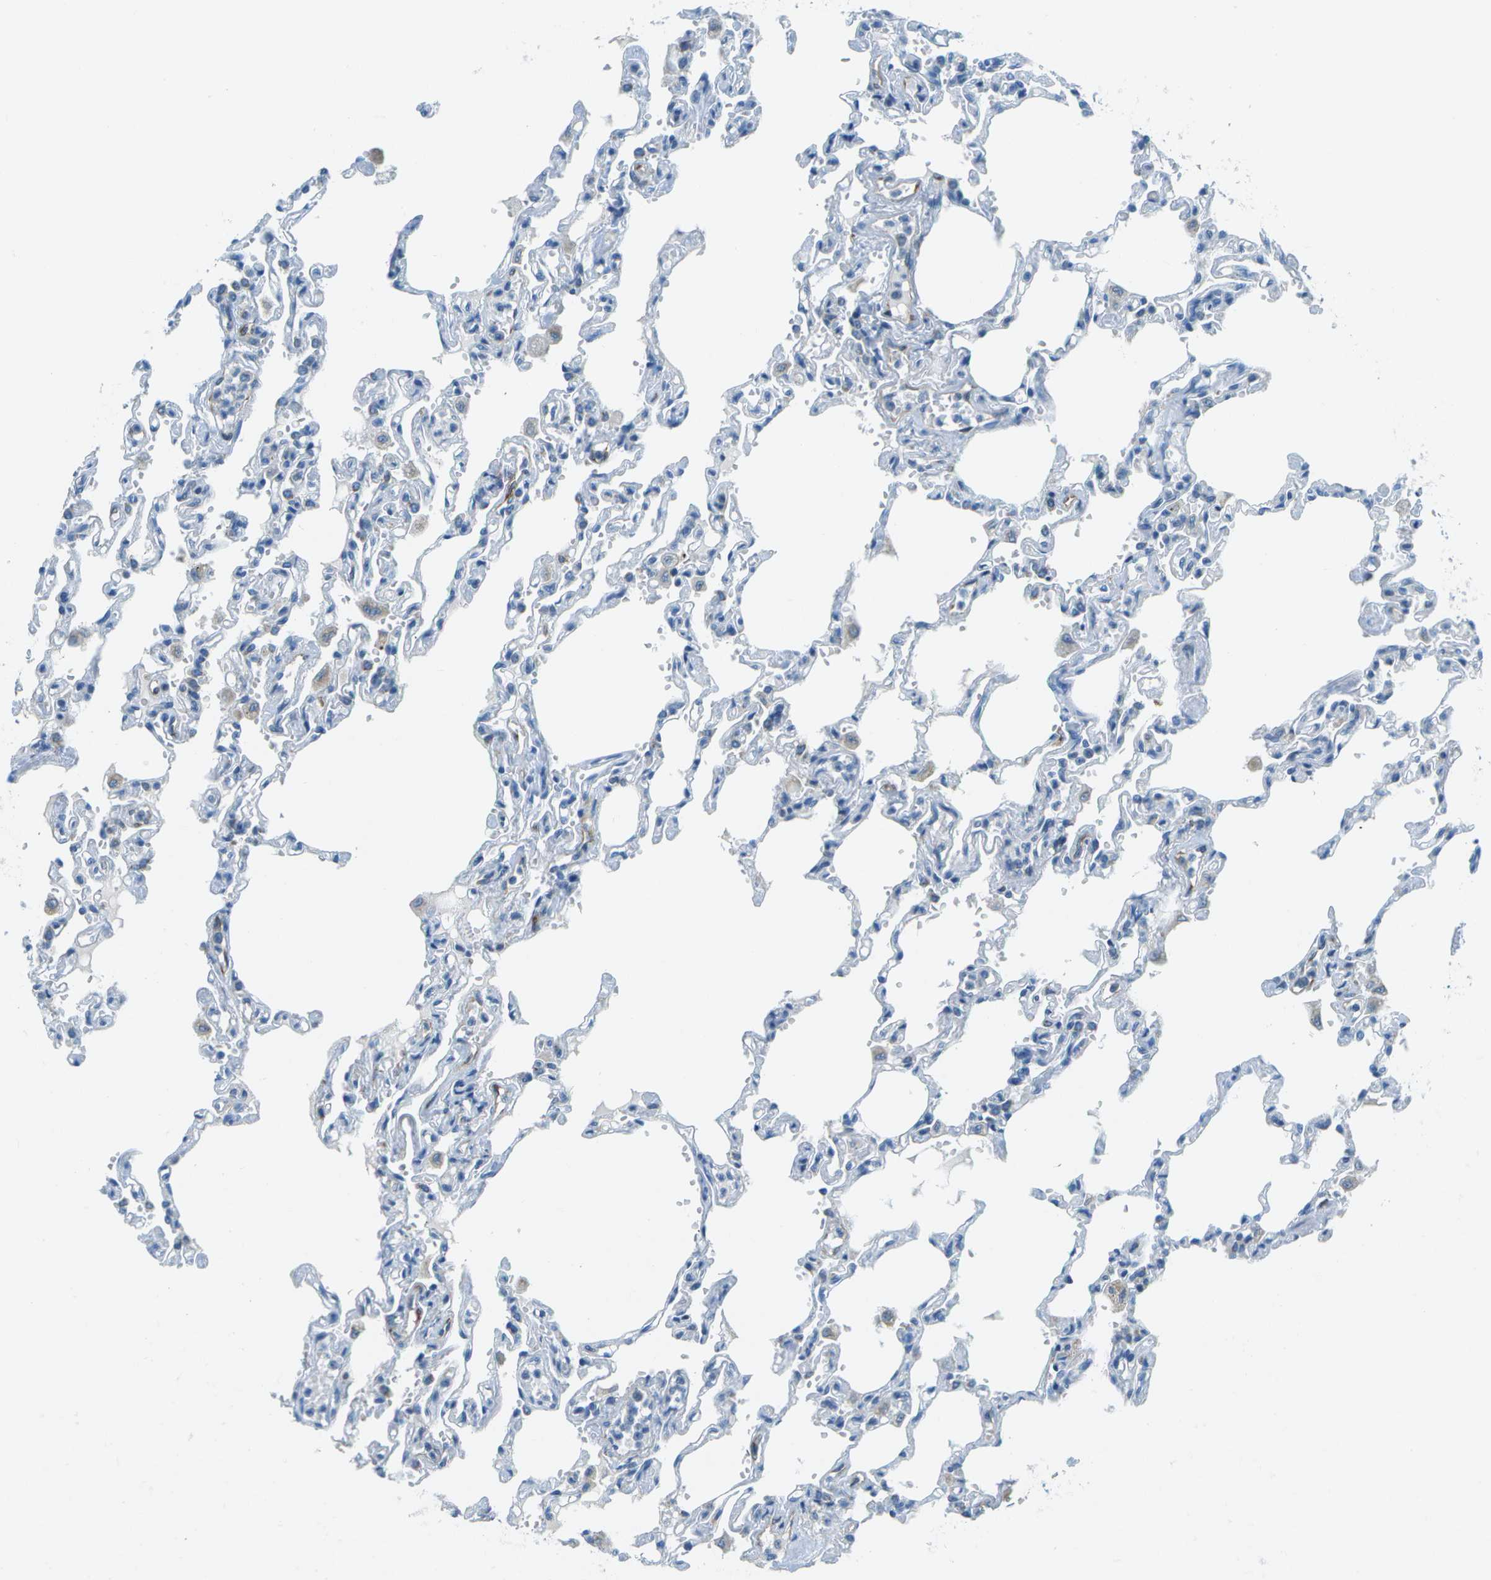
{"staining": {"intensity": "weak", "quantity": "<25%", "location": "cytoplasmic/membranous"}, "tissue": "lung", "cell_type": "Alveolar cells", "image_type": "normal", "snomed": [{"axis": "morphology", "description": "Normal tissue, NOS"}, {"axis": "topography", "description": "Lung"}], "caption": "Alveolar cells are negative for brown protein staining in benign lung. (DAB immunohistochemistry, high magnification).", "gene": "PTGIS", "patient": {"sex": "male", "age": 21}}